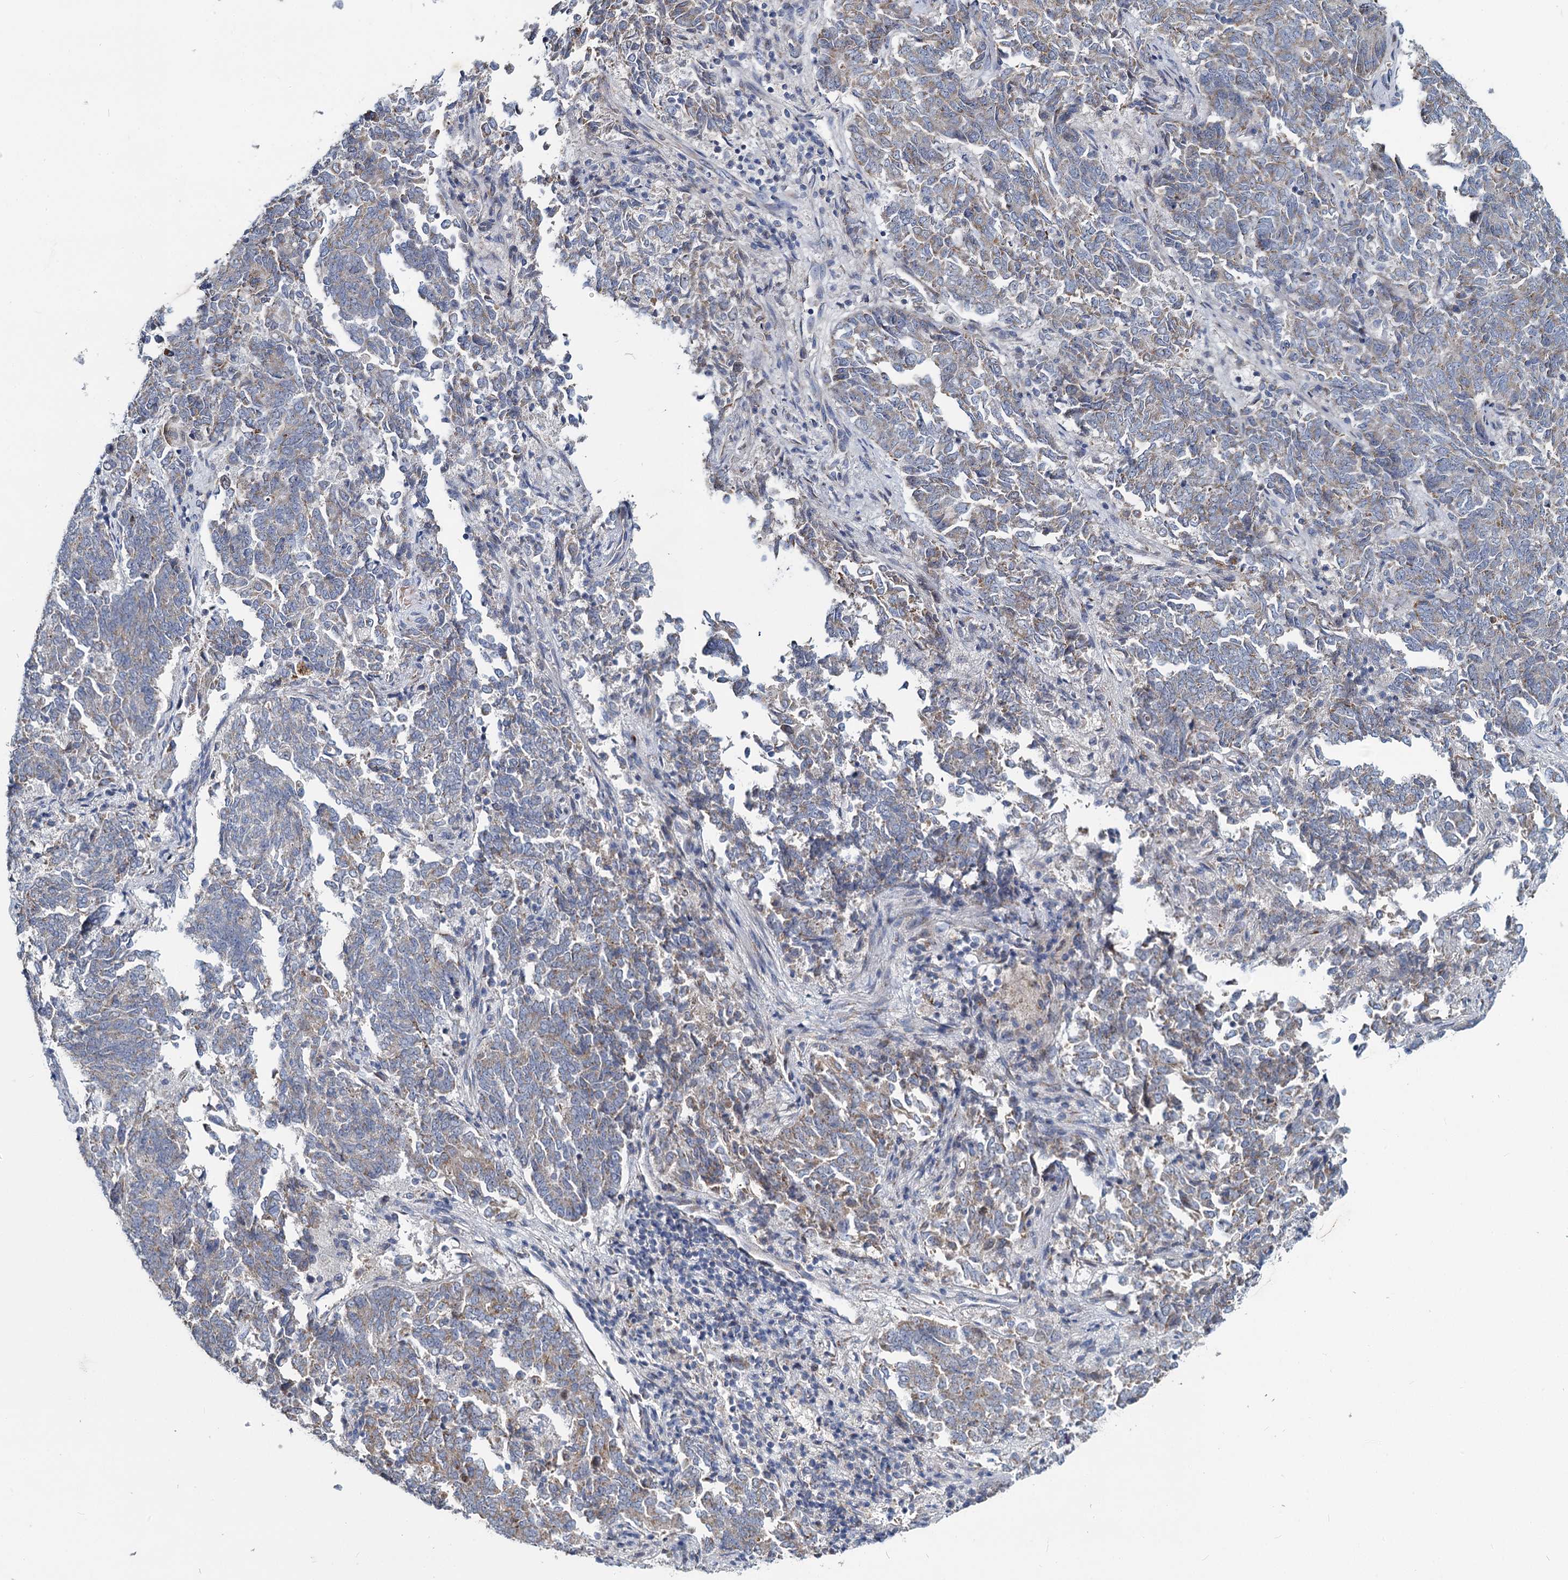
{"staining": {"intensity": "weak", "quantity": "<25%", "location": "cytoplasmic/membranous"}, "tissue": "endometrial cancer", "cell_type": "Tumor cells", "image_type": "cancer", "snomed": [{"axis": "morphology", "description": "Adenocarcinoma, NOS"}, {"axis": "topography", "description": "Endometrium"}], "caption": "Immunohistochemical staining of endometrial adenocarcinoma demonstrates no significant positivity in tumor cells. Brightfield microscopy of immunohistochemistry stained with DAB (3,3'-diaminobenzidine) (brown) and hematoxylin (blue), captured at high magnification.", "gene": "DCUN1D2", "patient": {"sex": "female", "age": 80}}